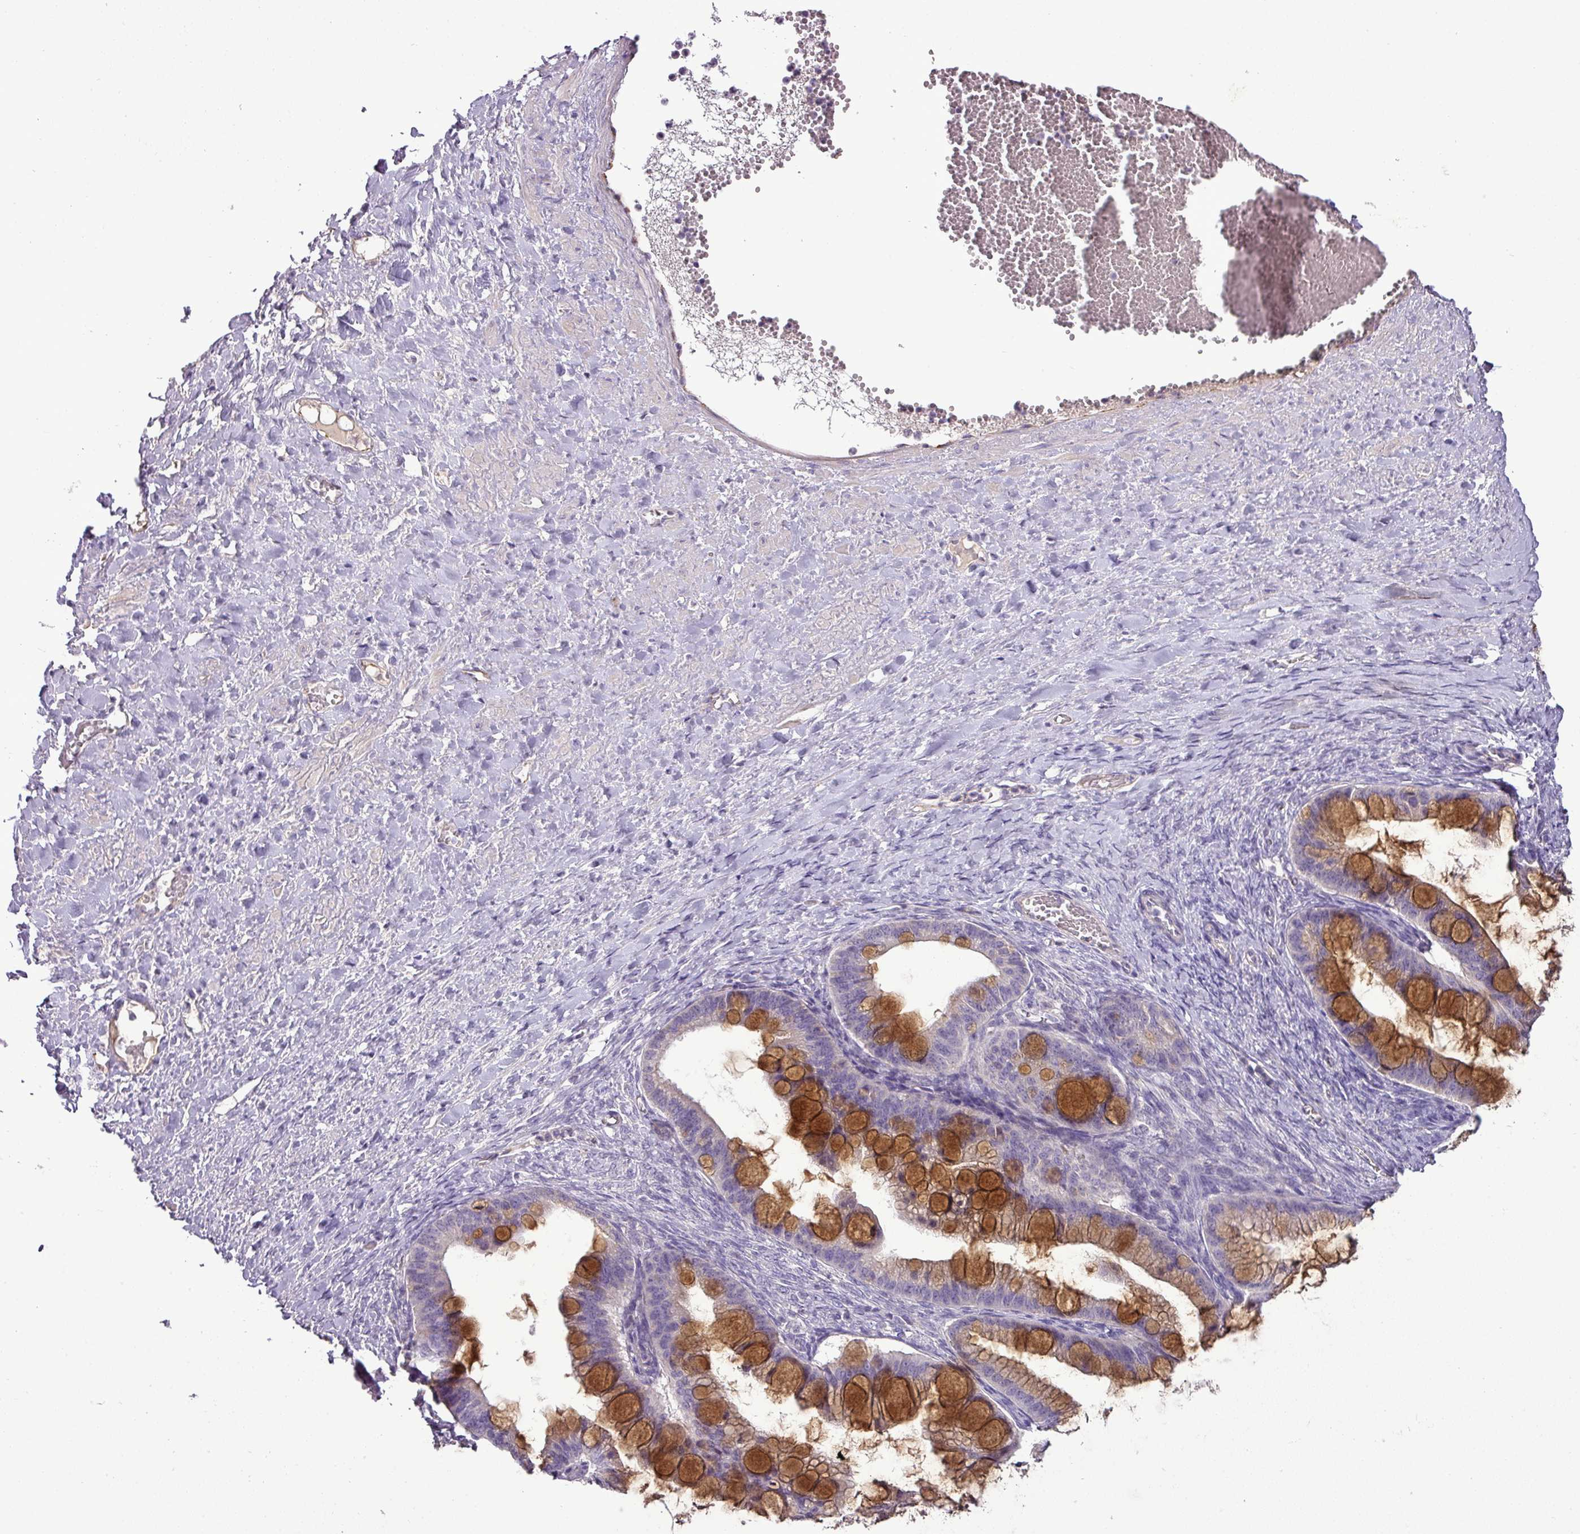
{"staining": {"intensity": "strong", "quantity": "25%-75%", "location": "cytoplasmic/membranous"}, "tissue": "ovarian cancer", "cell_type": "Tumor cells", "image_type": "cancer", "snomed": [{"axis": "morphology", "description": "Cystadenocarcinoma, mucinous, NOS"}, {"axis": "topography", "description": "Ovary"}], "caption": "Ovarian mucinous cystadenocarcinoma tissue demonstrates strong cytoplasmic/membranous positivity in approximately 25%-75% of tumor cells, visualized by immunohistochemistry. The protein is shown in brown color, while the nuclei are stained blue.", "gene": "BRINP2", "patient": {"sex": "female", "age": 73}}